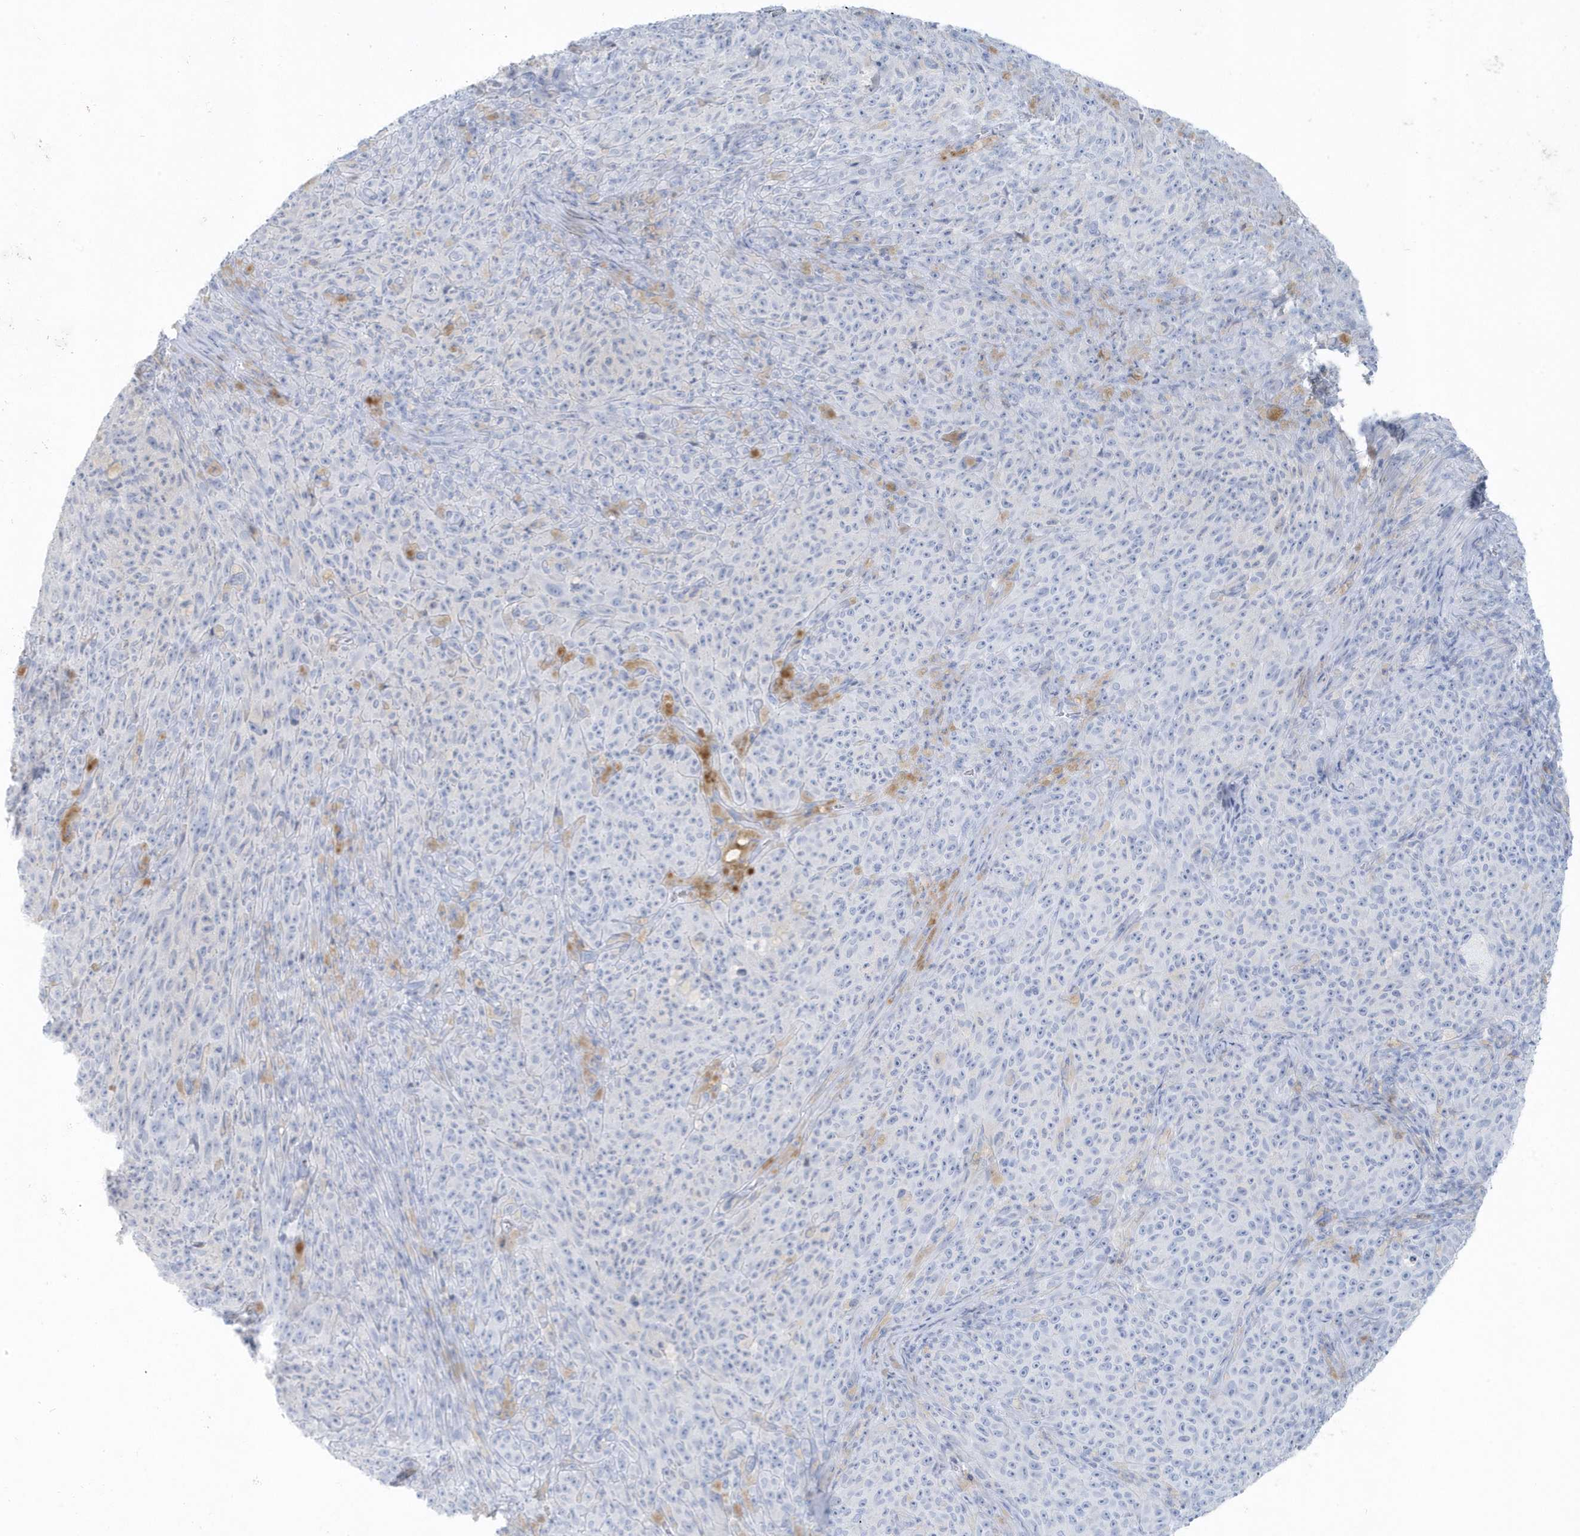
{"staining": {"intensity": "negative", "quantity": "none", "location": "none"}, "tissue": "melanoma", "cell_type": "Tumor cells", "image_type": "cancer", "snomed": [{"axis": "morphology", "description": "Malignant melanoma, NOS"}, {"axis": "topography", "description": "Skin"}], "caption": "Photomicrograph shows no protein staining in tumor cells of malignant melanoma tissue.", "gene": "FAM98A", "patient": {"sex": "female", "age": 82}}